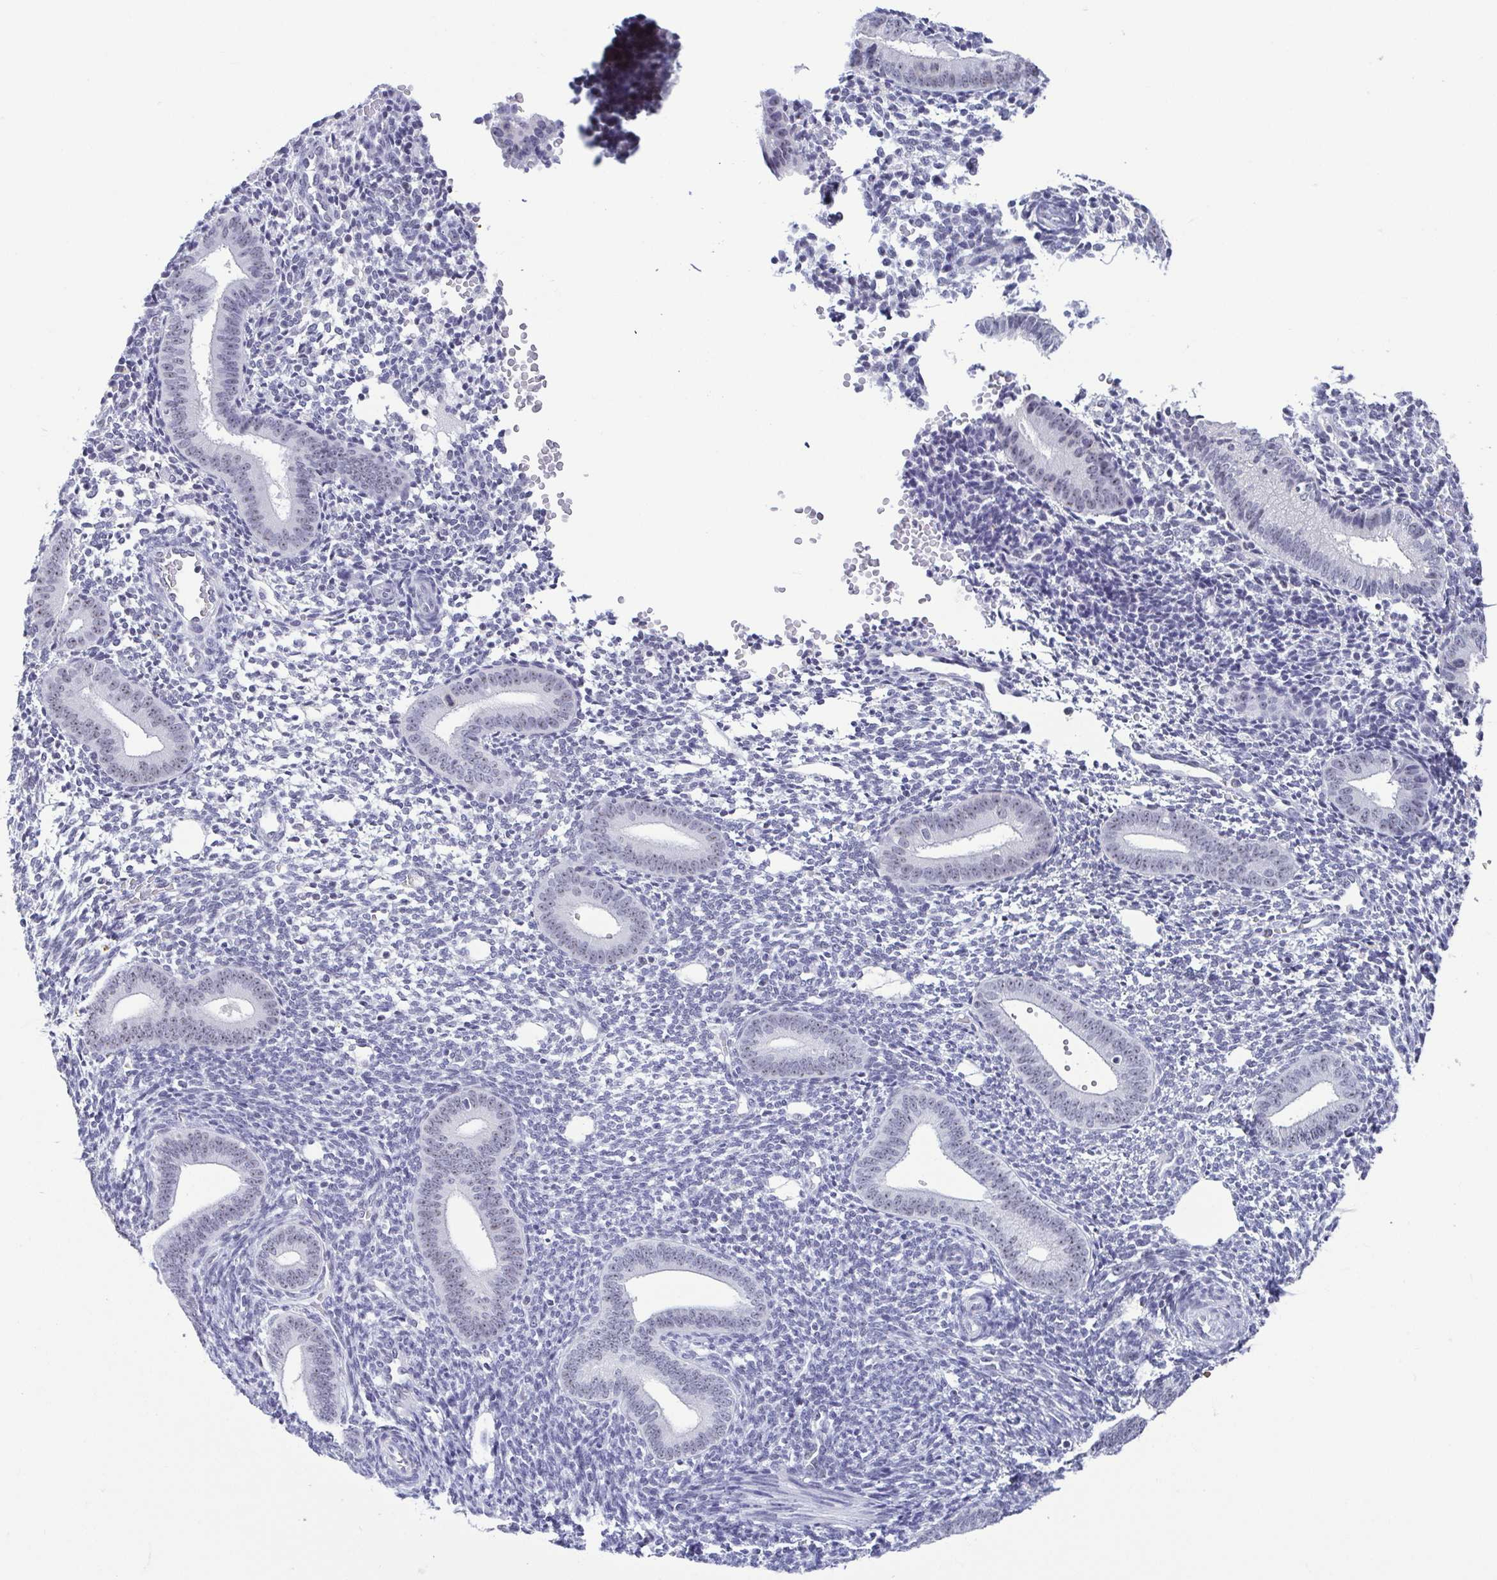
{"staining": {"intensity": "negative", "quantity": "none", "location": "none"}, "tissue": "endometrium", "cell_type": "Cells in endometrial stroma", "image_type": "normal", "snomed": [{"axis": "morphology", "description": "Normal tissue, NOS"}, {"axis": "topography", "description": "Endometrium"}], "caption": "Immunohistochemical staining of benign endometrium demonstrates no significant staining in cells in endometrial stroma.", "gene": "BZW1", "patient": {"sex": "female", "age": 40}}